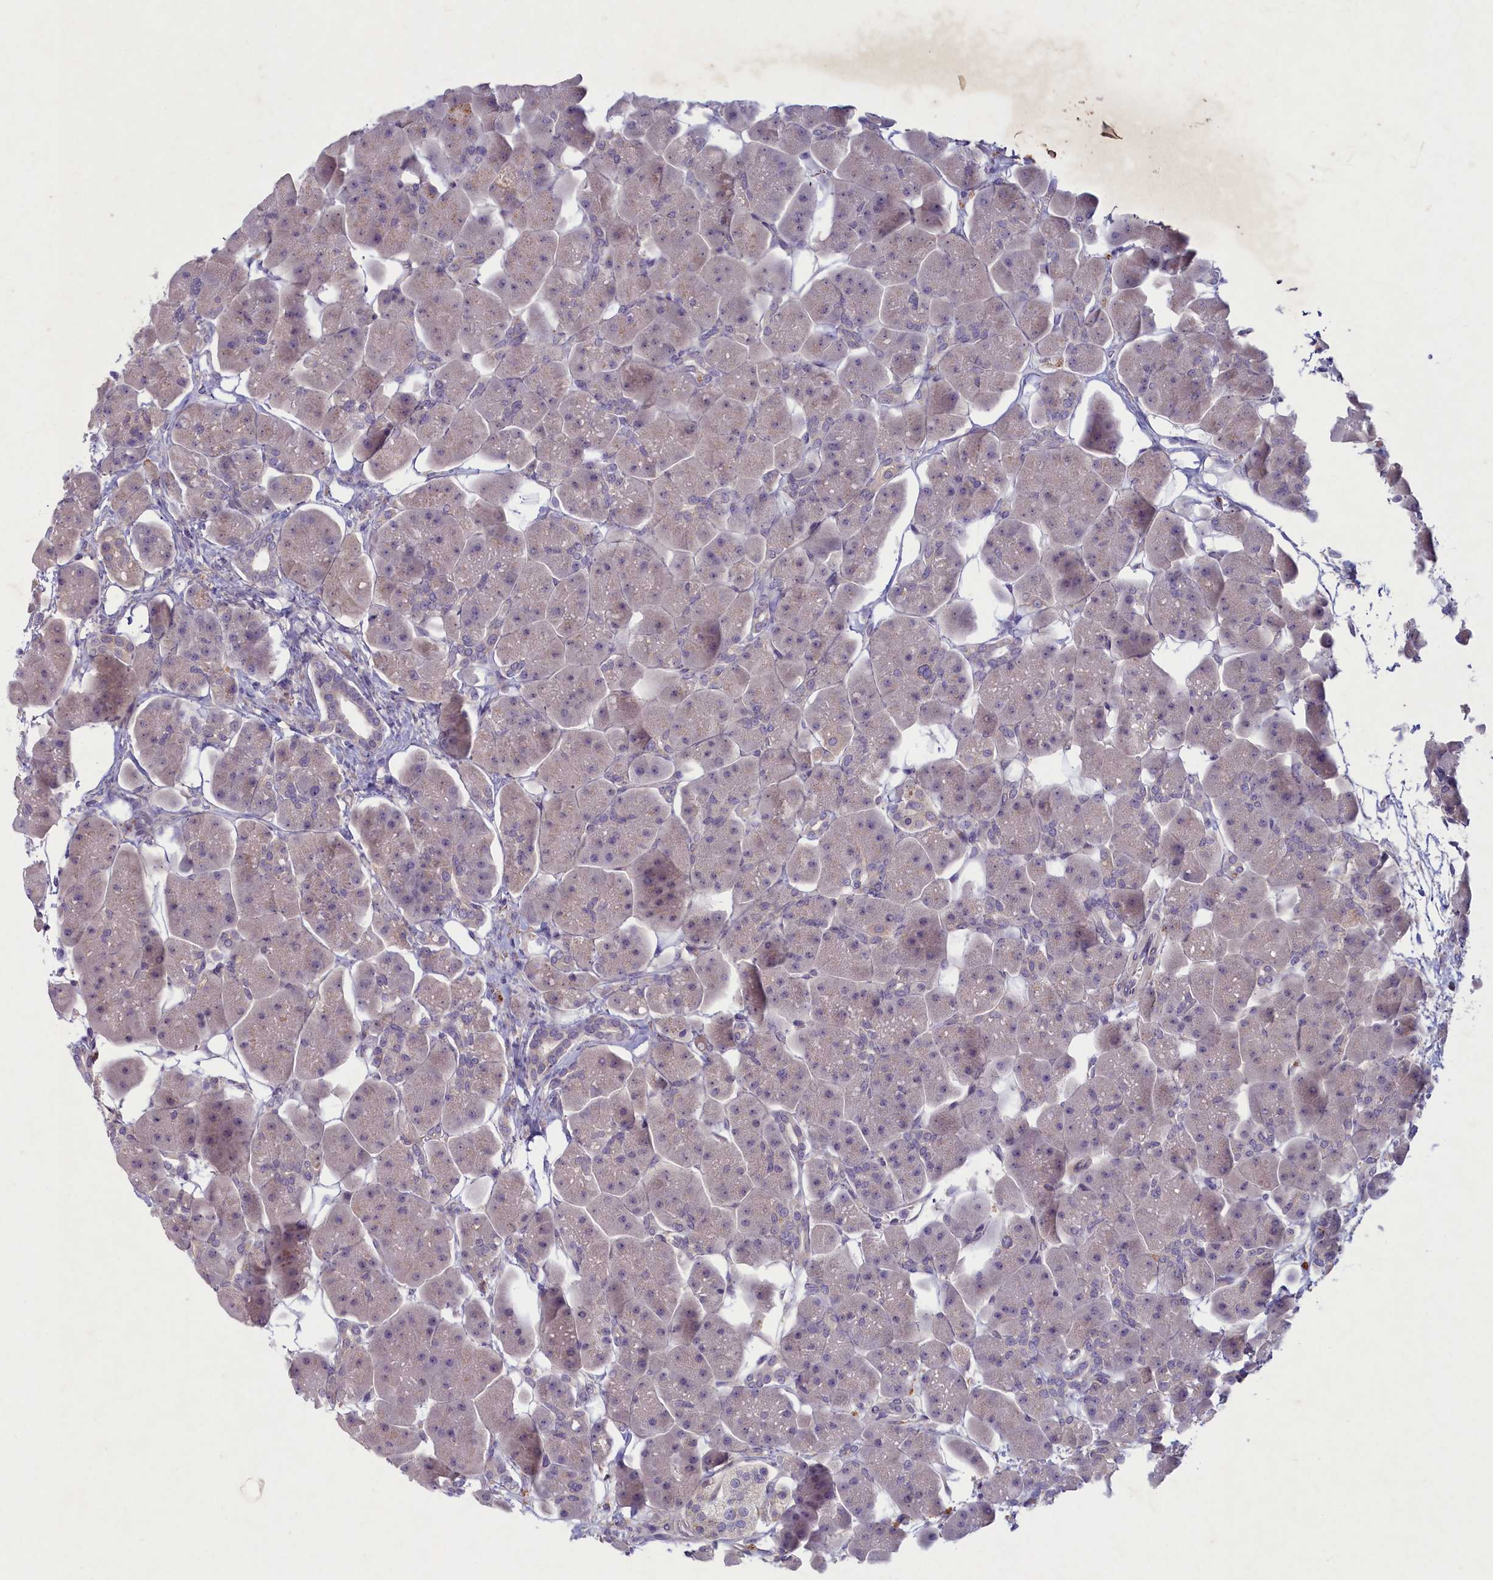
{"staining": {"intensity": "negative", "quantity": "none", "location": "none"}, "tissue": "pancreas", "cell_type": "Exocrine glandular cells", "image_type": "normal", "snomed": [{"axis": "morphology", "description": "Normal tissue, NOS"}, {"axis": "topography", "description": "Pancreas"}], "caption": "The immunohistochemistry (IHC) micrograph has no significant expression in exocrine glandular cells of pancreas. (DAB immunohistochemistry, high magnification).", "gene": "PLEKHG6", "patient": {"sex": "male", "age": 66}}